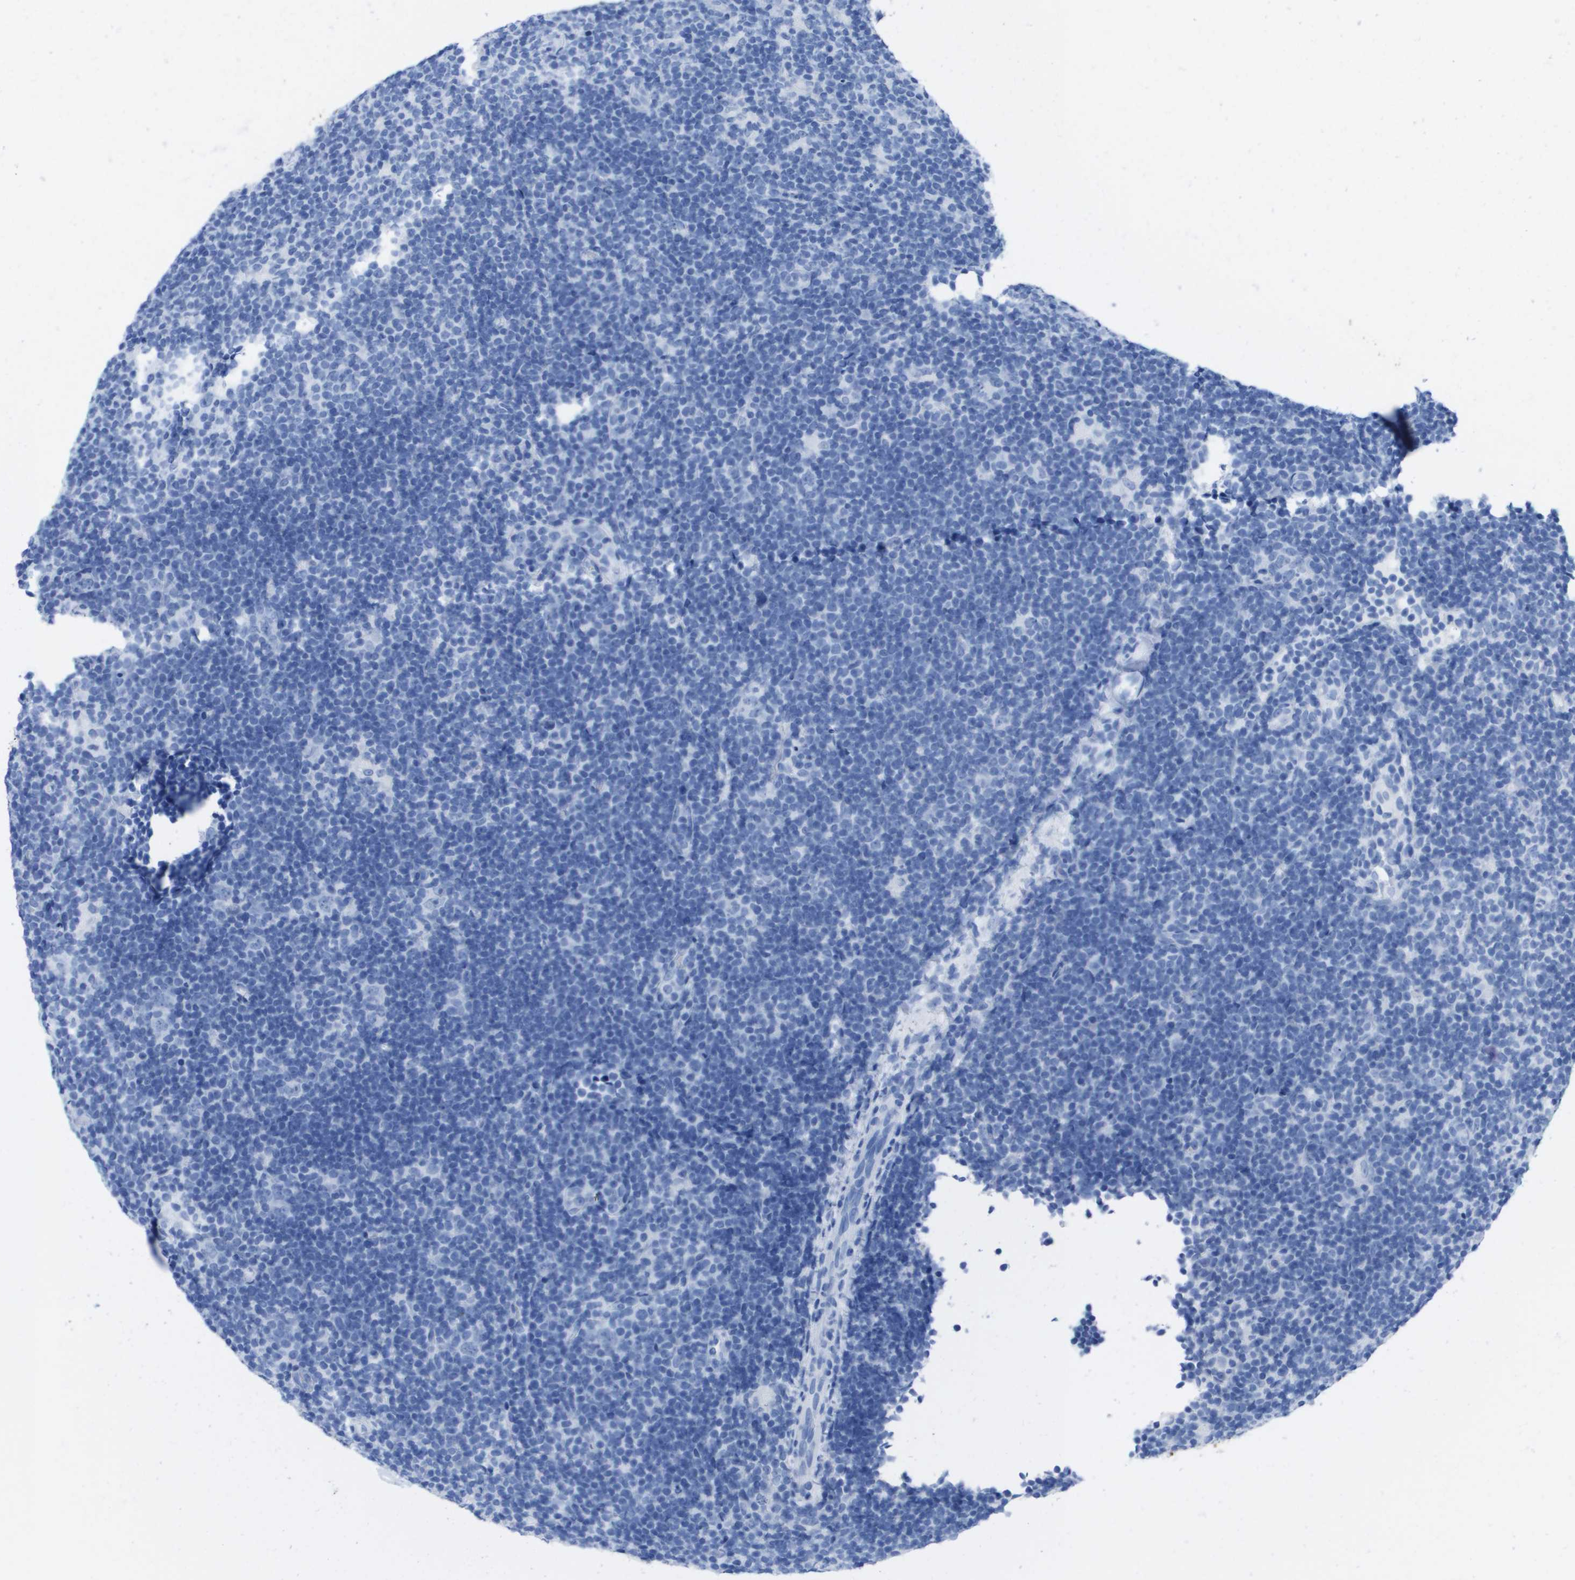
{"staining": {"intensity": "negative", "quantity": "none", "location": "none"}, "tissue": "lymphoma", "cell_type": "Tumor cells", "image_type": "cancer", "snomed": [{"axis": "morphology", "description": "Hodgkin's disease, NOS"}, {"axis": "topography", "description": "Lymph node"}], "caption": "Lymphoma was stained to show a protein in brown. There is no significant expression in tumor cells.", "gene": "KCNA3", "patient": {"sex": "female", "age": 57}}